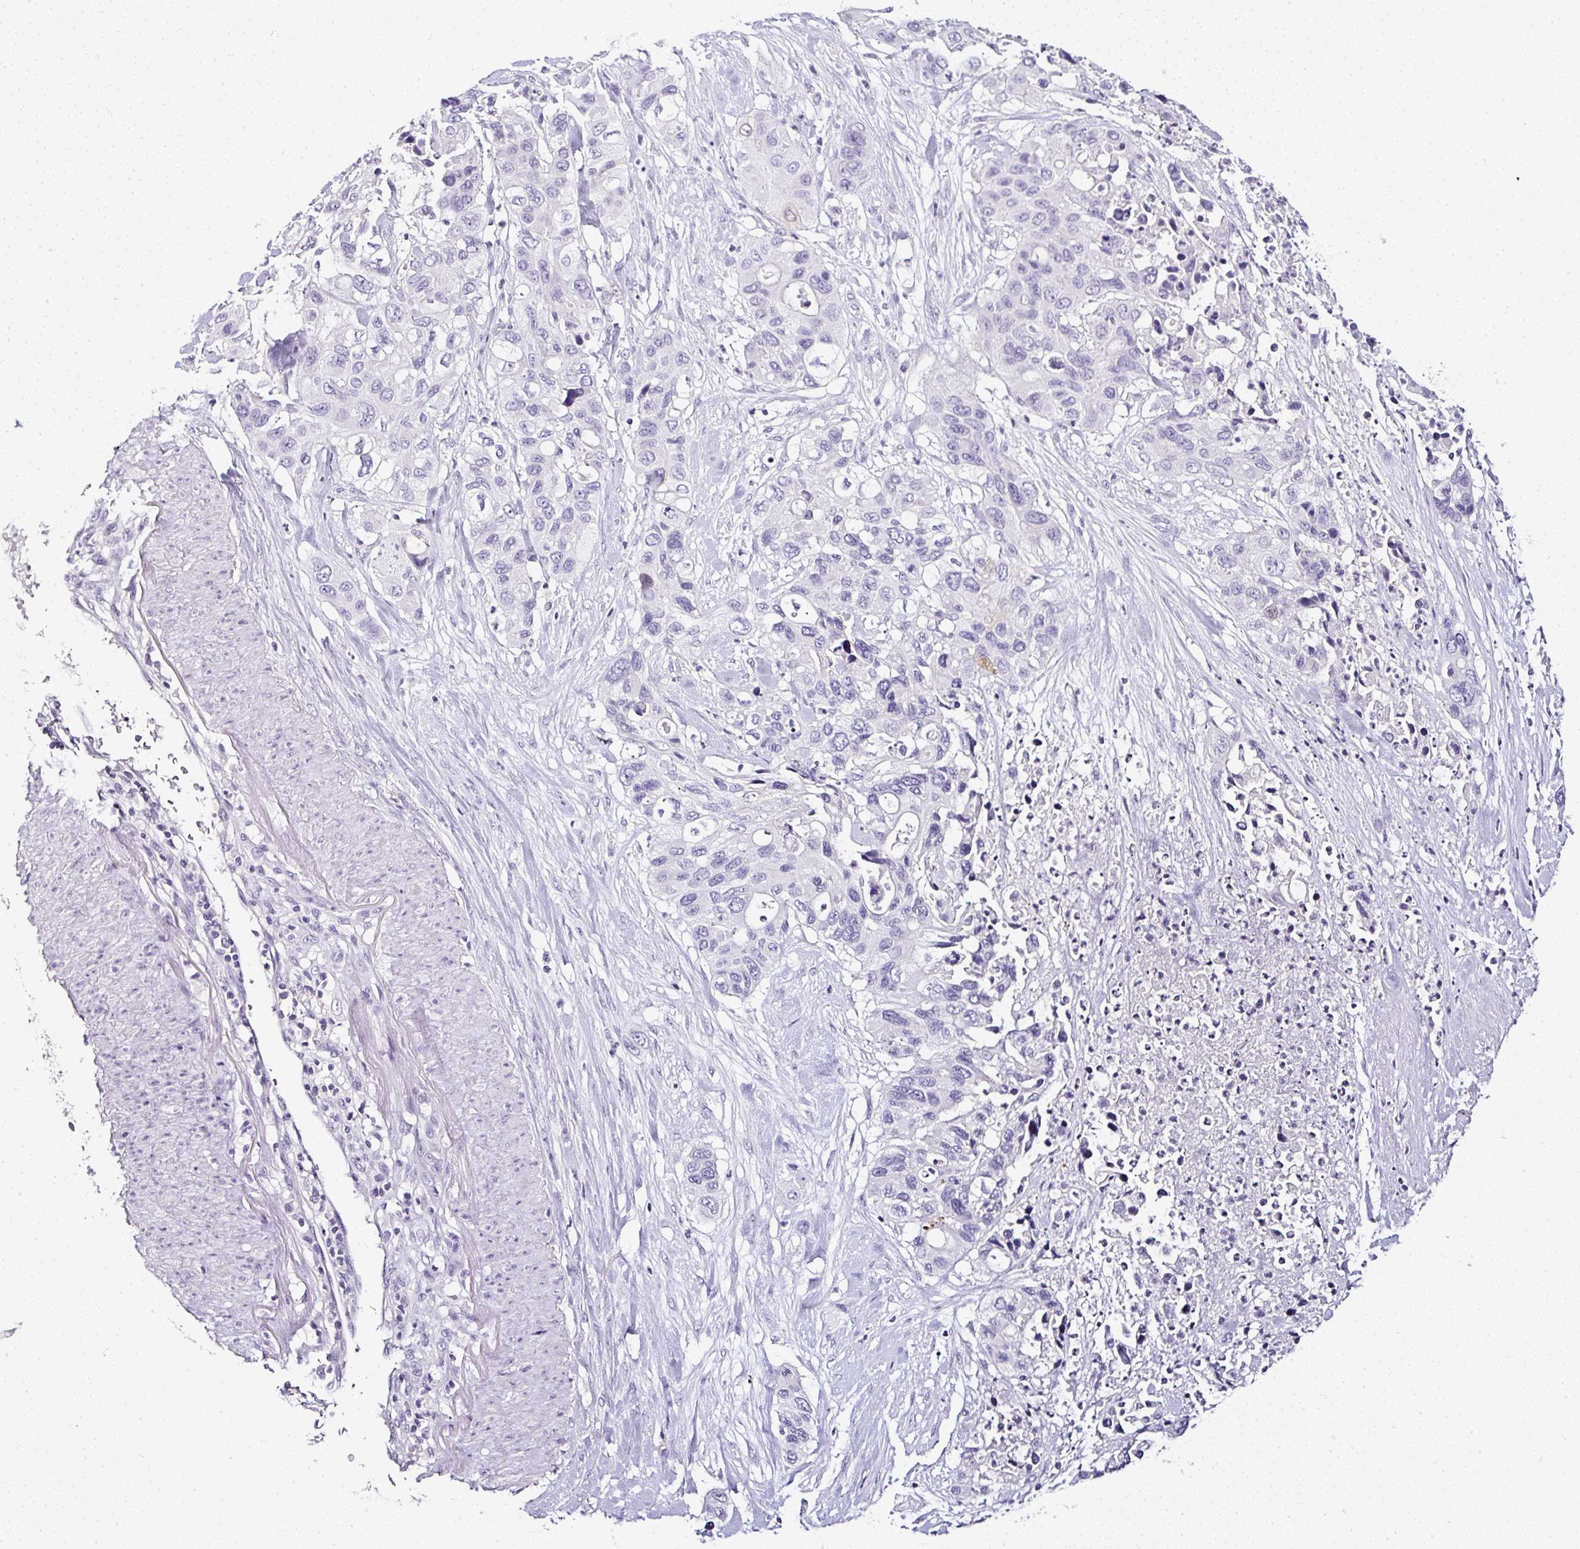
{"staining": {"intensity": "negative", "quantity": "none", "location": "none"}, "tissue": "pancreatic cancer", "cell_type": "Tumor cells", "image_type": "cancer", "snomed": [{"axis": "morphology", "description": "Adenocarcinoma, NOS"}, {"axis": "topography", "description": "Pancreas"}], "caption": "Immunohistochemistry (IHC) histopathology image of neoplastic tissue: human adenocarcinoma (pancreatic) stained with DAB (3,3'-diaminobenzidine) displays no significant protein staining in tumor cells. The staining is performed using DAB (3,3'-diaminobenzidine) brown chromogen with nuclei counter-stained in using hematoxylin.", "gene": "SERPINB3", "patient": {"sex": "female", "age": 71}}